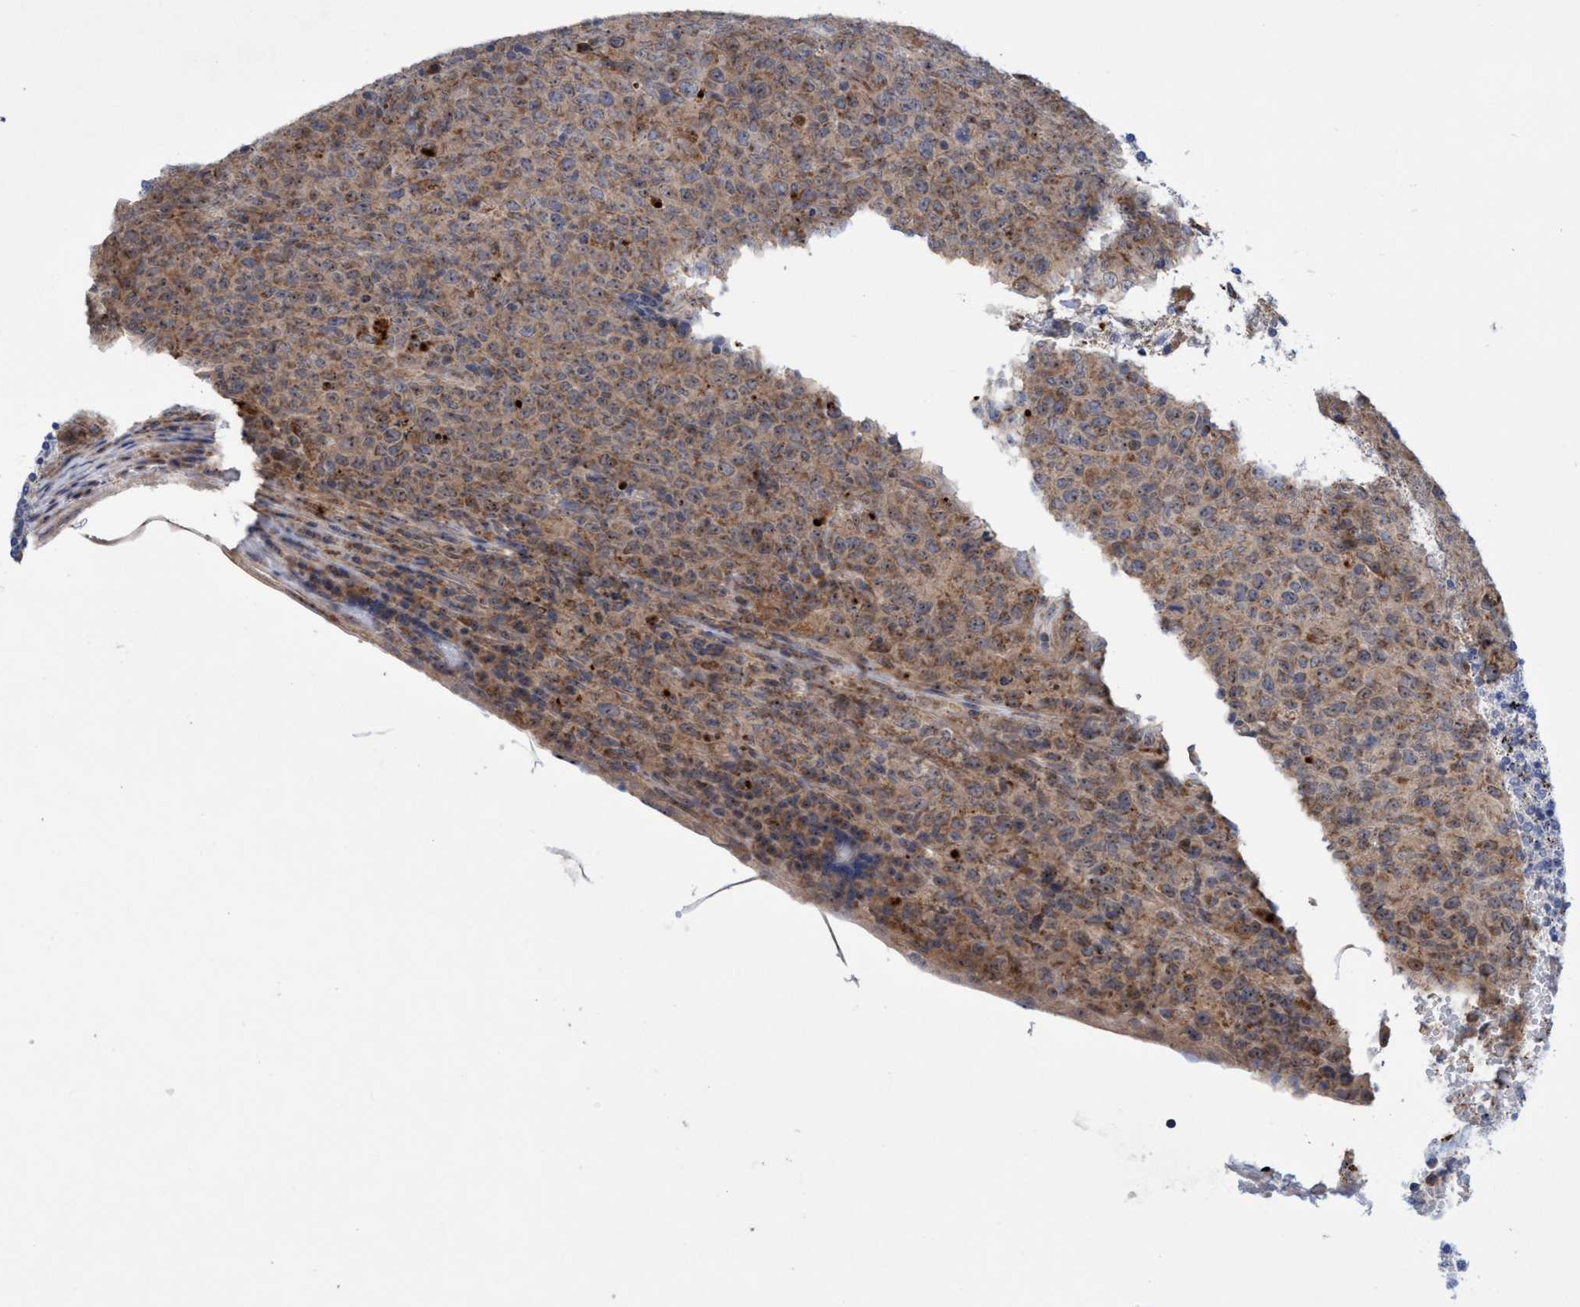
{"staining": {"intensity": "moderate", "quantity": ">75%", "location": "cytoplasmic/membranous,nuclear"}, "tissue": "lymphoma", "cell_type": "Tumor cells", "image_type": "cancer", "snomed": [{"axis": "morphology", "description": "Malignant lymphoma, non-Hodgkin's type, High grade"}, {"axis": "topography", "description": "Tonsil"}], "caption": "Immunohistochemical staining of lymphoma demonstrates medium levels of moderate cytoplasmic/membranous and nuclear protein positivity in about >75% of tumor cells.", "gene": "P2RY14", "patient": {"sex": "female", "age": 36}}